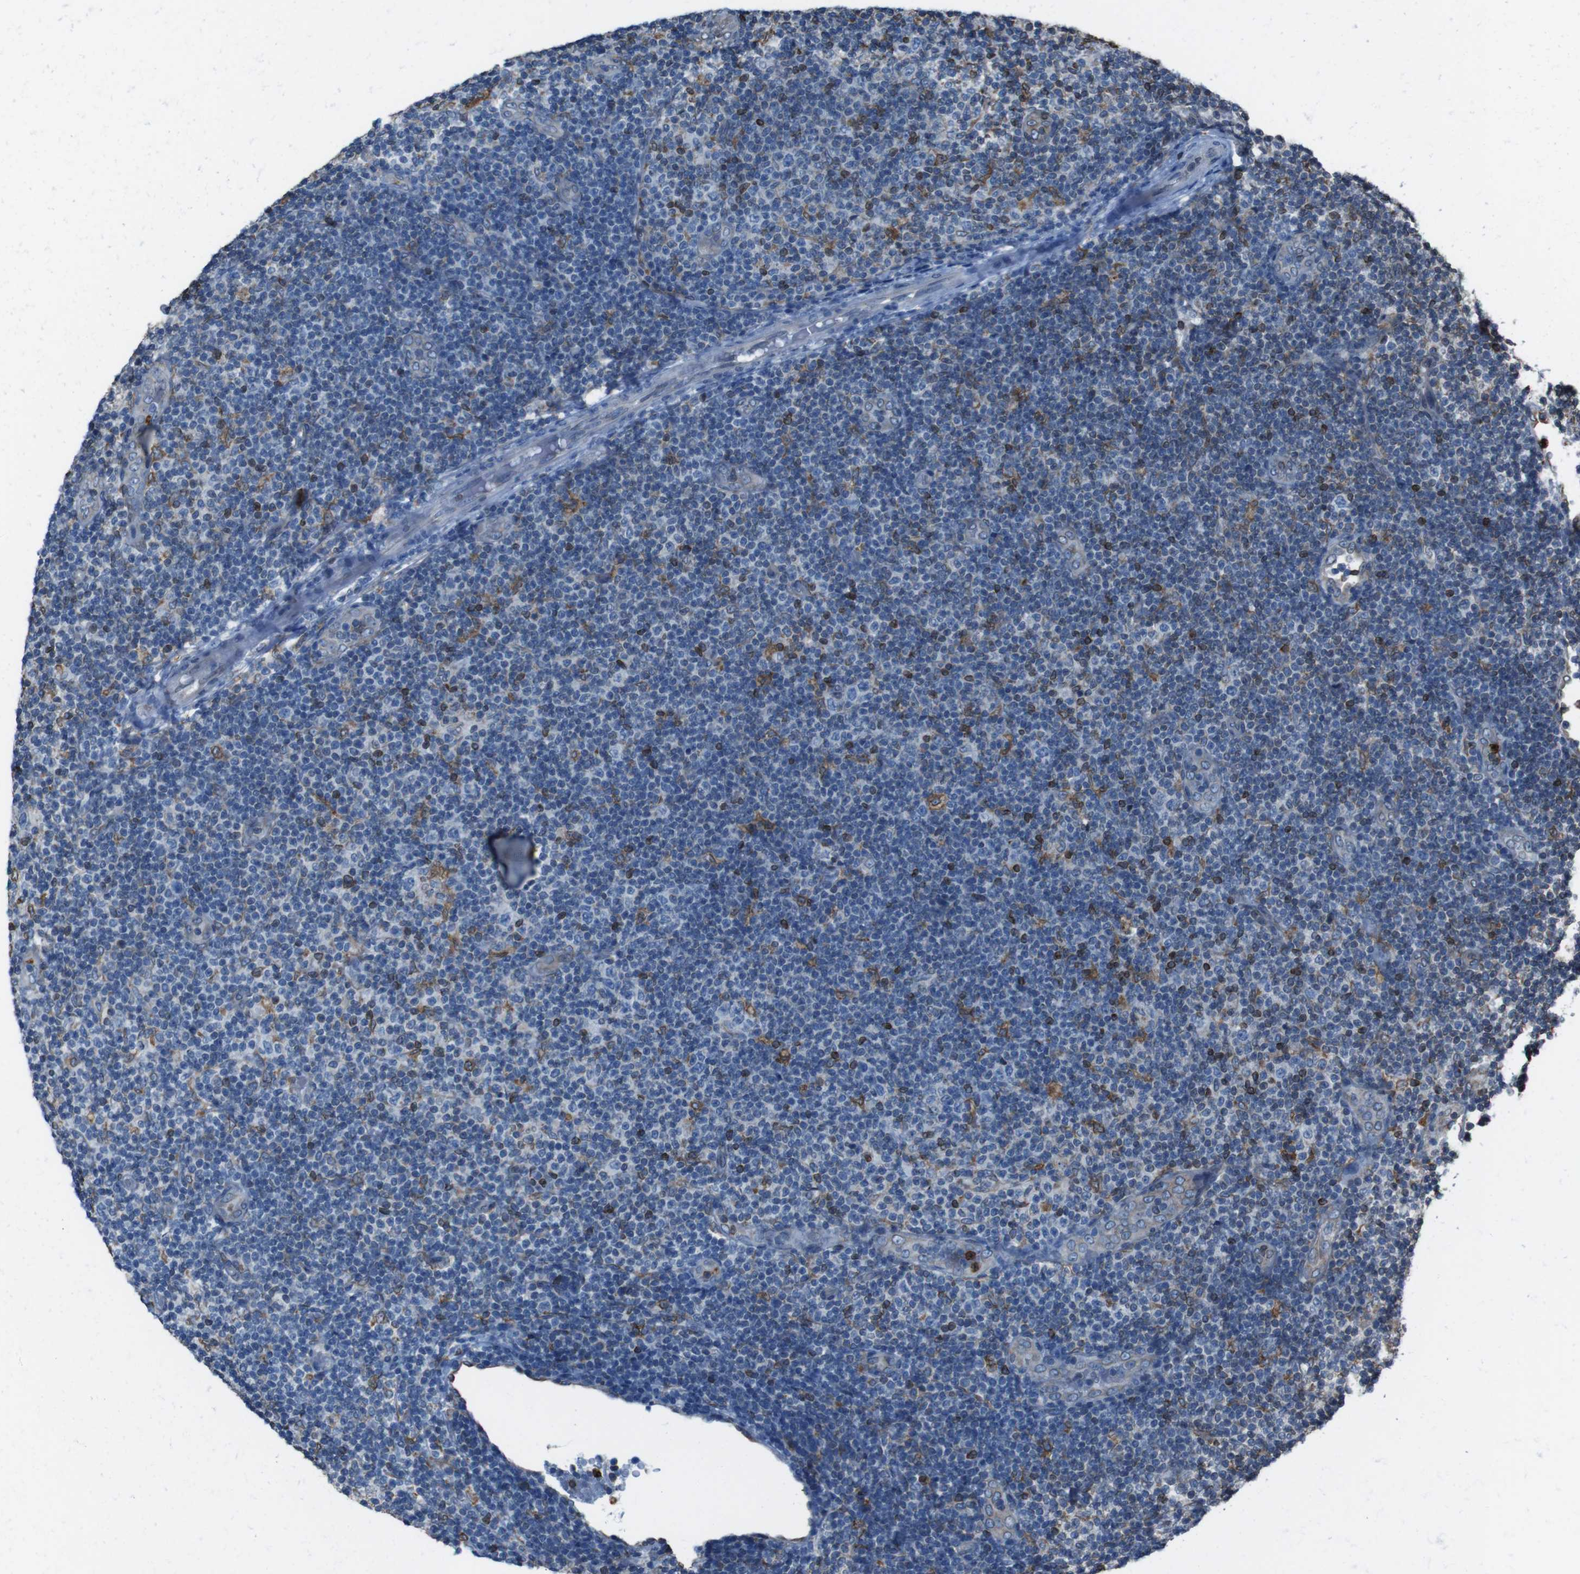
{"staining": {"intensity": "moderate", "quantity": "<25%", "location": "cytoplasmic/membranous,nuclear"}, "tissue": "lymphoma", "cell_type": "Tumor cells", "image_type": "cancer", "snomed": [{"axis": "morphology", "description": "Malignant lymphoma, non-Hodgkin's type, Low grade"}, {"axis": "topography", "description": "Lymph node"}], "caption": "An immunohistochemistry (IHC) photomicrograph of neoplastic tissue is shown. Protein staining in brown shows moderate cytoplasmic/membranous and nuclear positivity in malignant lymphoma, non-Hodgkin's type (low-grade) within tumor cells.", "gene": "APMAP", "patient": {"sex": "male", "age": 83}}